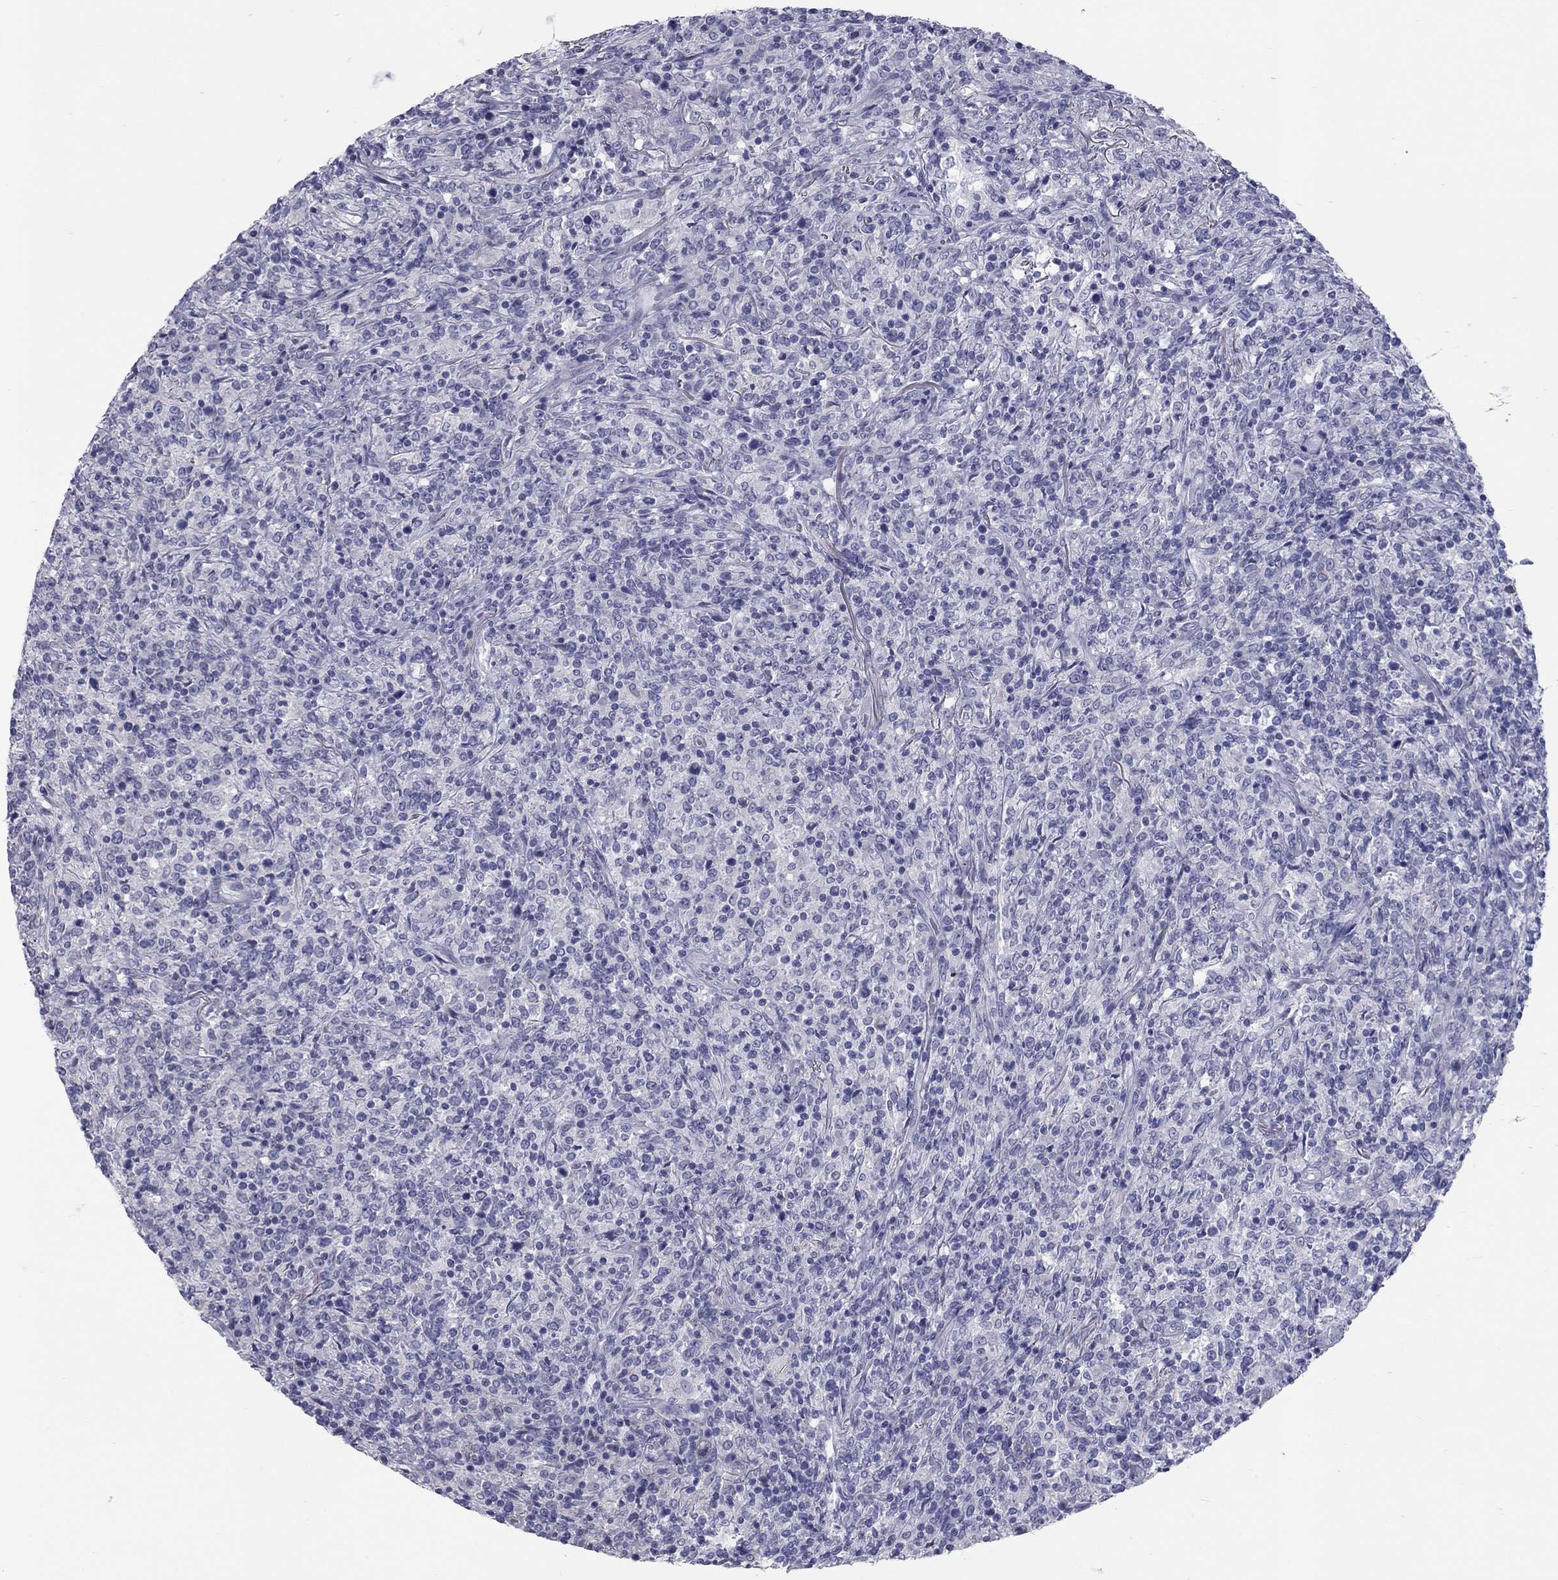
{"staining": {"intensity": "negative", "quantity": "none", "location": "none"}, "tissue": "lymphoma", "cell_type": "Tumor cells", "image_type": "cancer", "snomed": [{"axis": "morphology", "description": "Malignant lymphoma, non-Hodgkin's type, High grade"}, {"axis": "topography", "description": "Lung"}], "caption": "DAB immunohistochemical staining of malignant lymphoma, non-Hodgkin's type (high-grade) displays no significant expression in tumor cells. Nuclei are stained in blue.", "gene": "KIRREL2", "patient": {"sex": "male", "age": 79}}